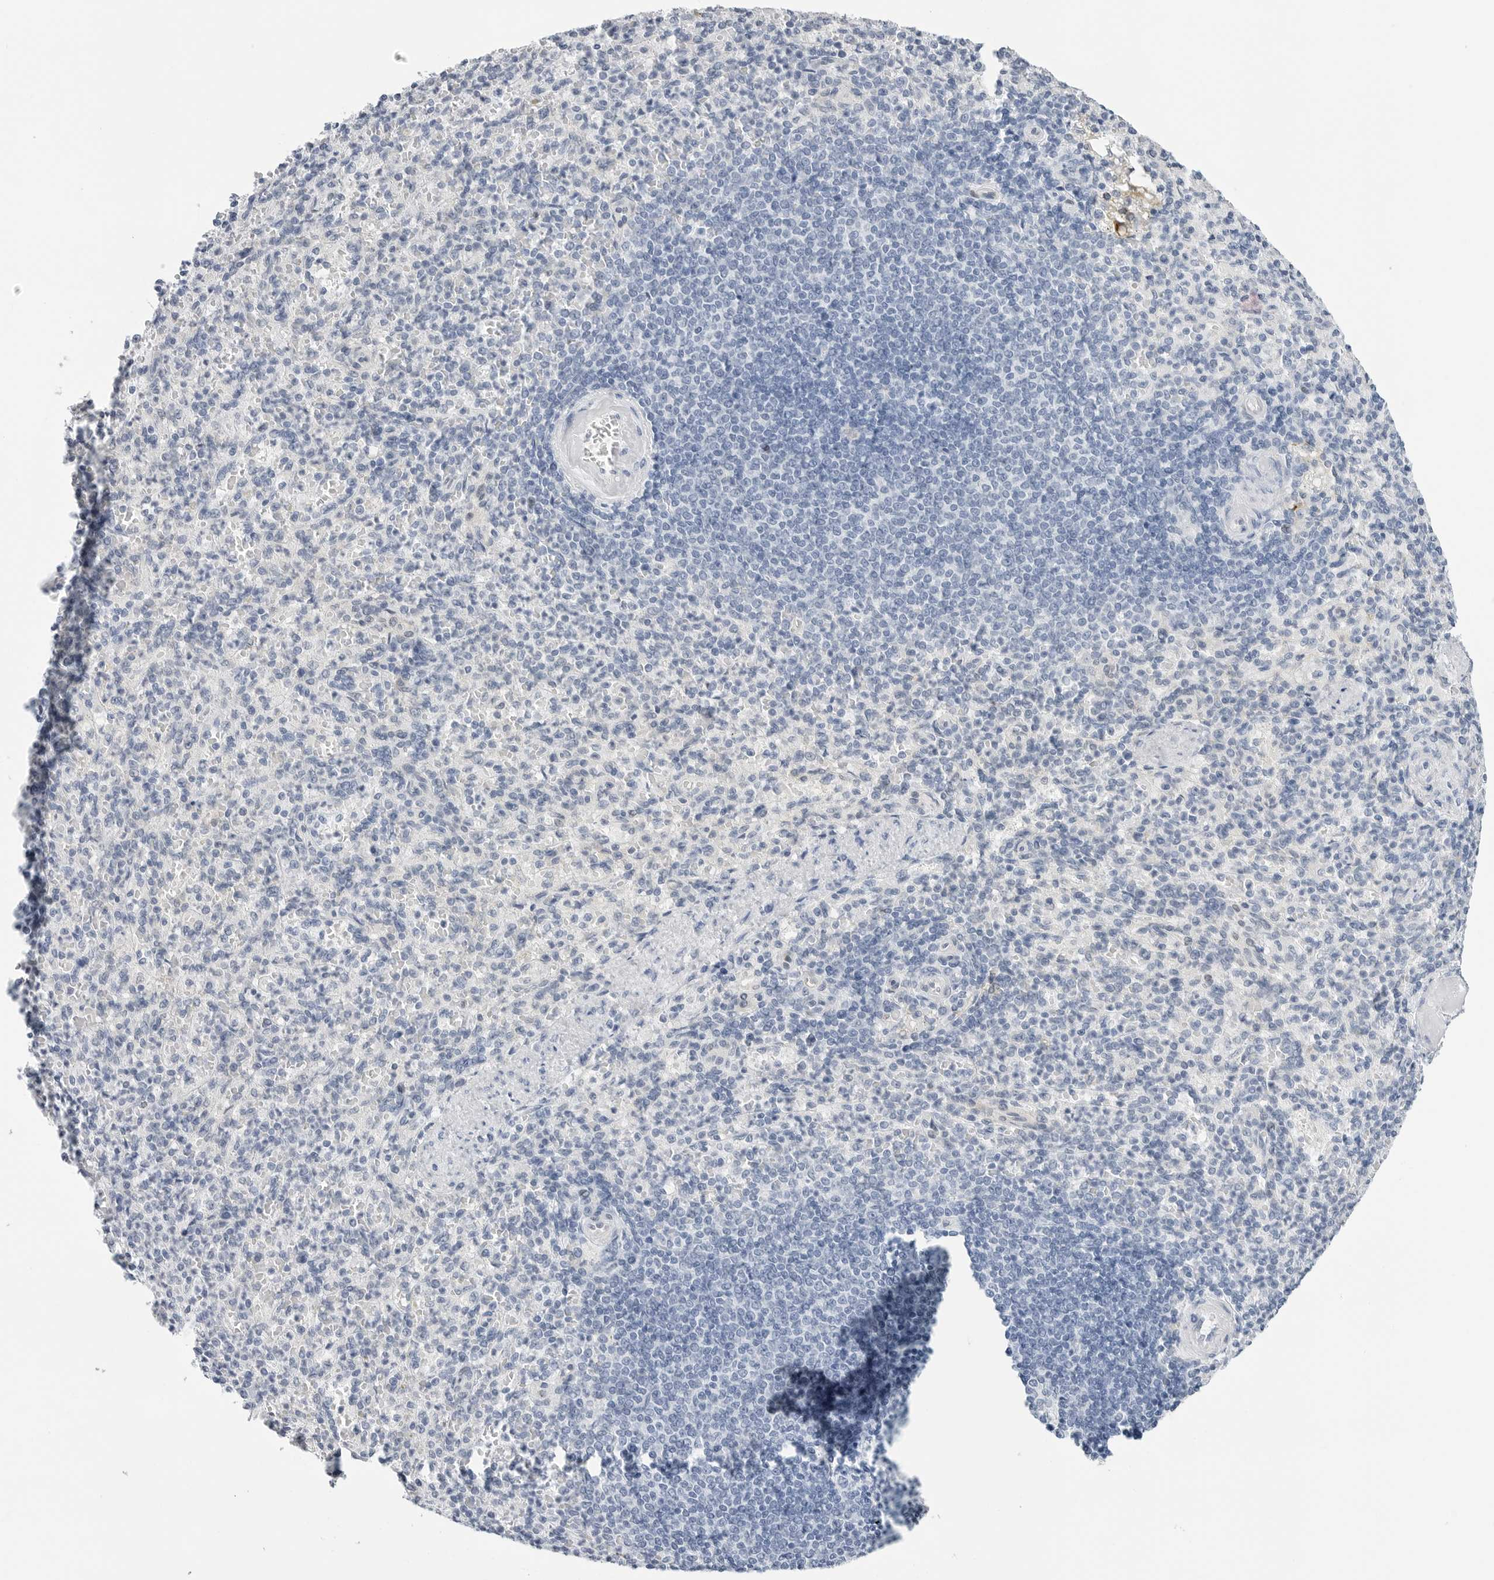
{"staining": {"intensity": "negative", "quantity": "none", "location": "none"}, "tissue": "spleen", "cell_type": "Cells in red pulp", "image_type": "normal", "snomed": [{"axis": "morphology", "description": "Normal tissue, NOS"}, {"axis": "topography", "description": "Spleen"}], "caption": "Immunohistochemistry (IHC) of unremarkable human spleen exhibits no expression in cells in red pulp. (DAB immunohistochemistry visualized using brightfield microscopy, high magnification).", "gene": "SLC19A1", "patient": {"sex": "female", "age": 74}}